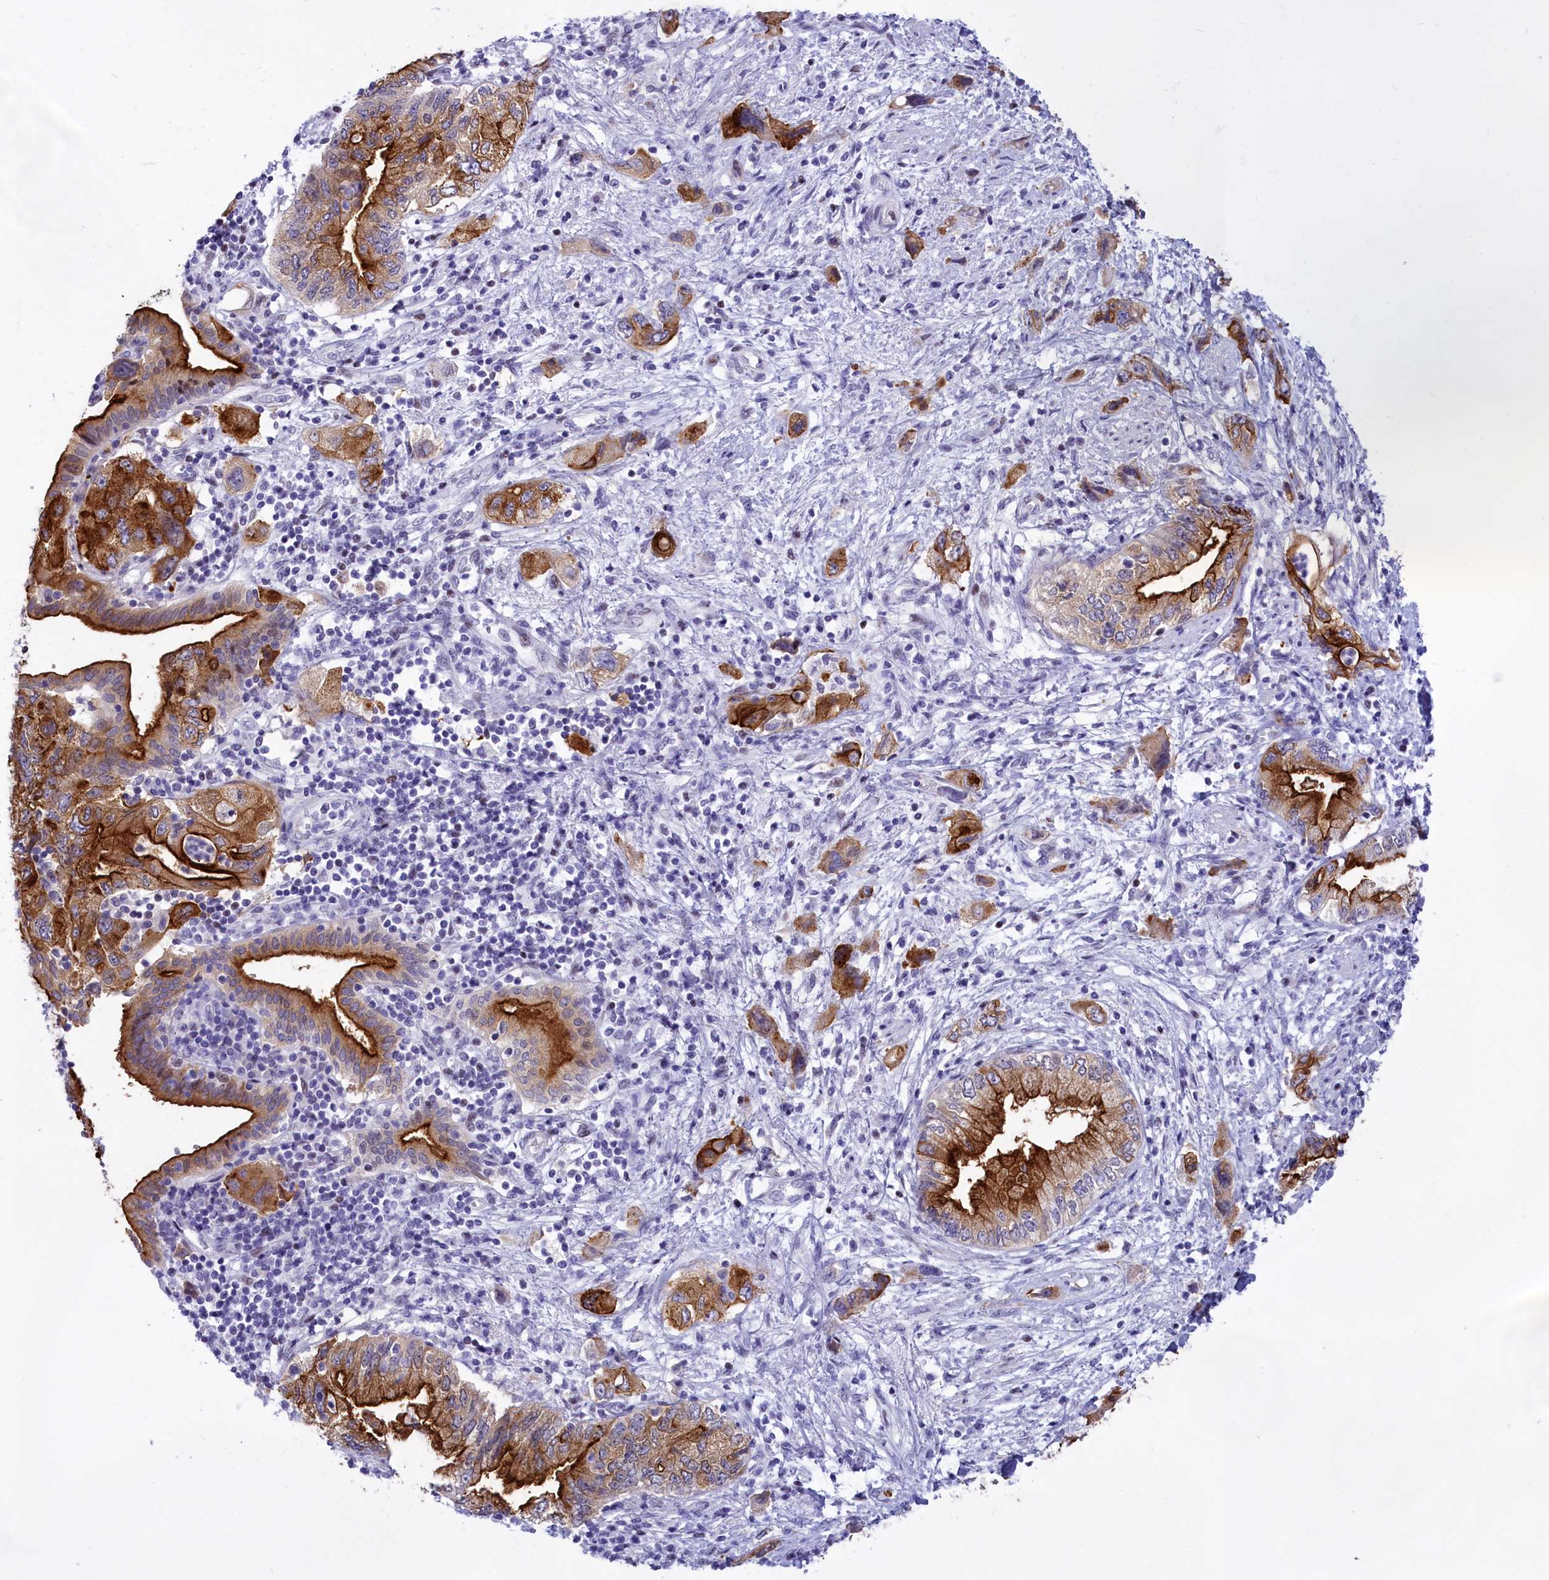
{"staining": {"intensity": "strong", "quantity": ">75%", "location": "cytoplasmic/membranous"}, "tissue": "pancreatic cancer", "cell_type": "Tumor cells", "image_type": "cancer", "snomed": [{"axis": "morphology", "description": "Adenocarcinoma, NOS"}, {"axis": "topography", "description": "Pancreas"}], "caption": "Immunohistochemistry histopathology image of human pancreatic cancer (adenocarcinoma) stained for a protein (brown), which shows high levels of strong cytoplasmic/membranous staining in about >75% of tumor cells.", "gene": "SPIRE2", "patient": {"sex": "female", "age": 73}}